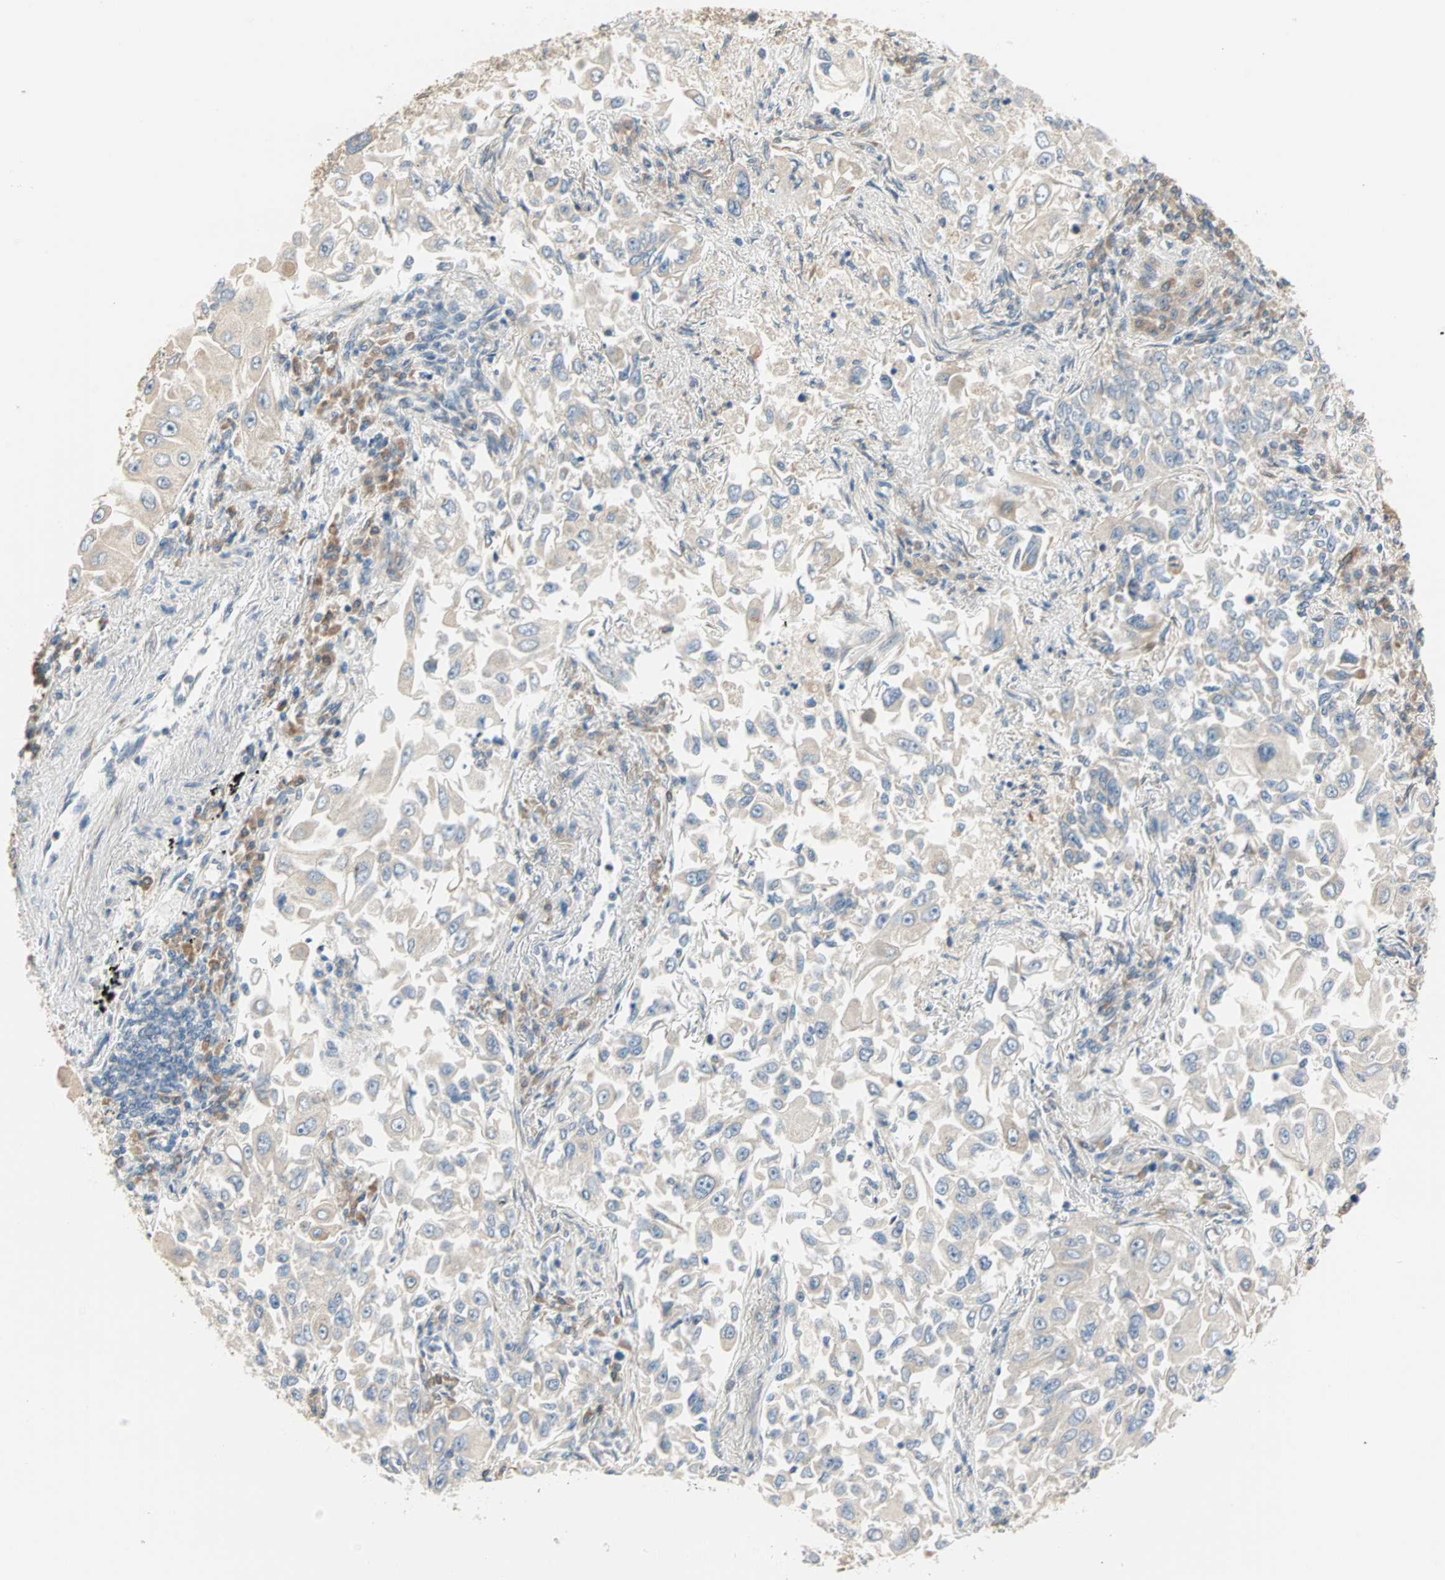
{"staining": {"intensity": "weak", "quantity": "25%-75%", "location": "cytoplasmic/membranous"}, "tissue": "lung cancer", "cell_type": "Tumor cells", "image_type": "cancer", "snomed": [{"axis": "morphology", "description": "Adenocarcinoma, NOS"}, {"axis": "topography", "description": "Lung"}], "caption": "DAB immunohistochemical staining of adenocarcinoma (lung) demonstrates weak cytoplasmic/membranous protein staining in approximately 25%-75% of tumor cells. The staining is performed using DAB (3,3'-diaminobenzidine) brown chromogen to label protein expression. The nuclei are counter-stained blue using hematoxylin.", "gene": "SAR1A", "patient": {"sex": "male", "age": 84}}